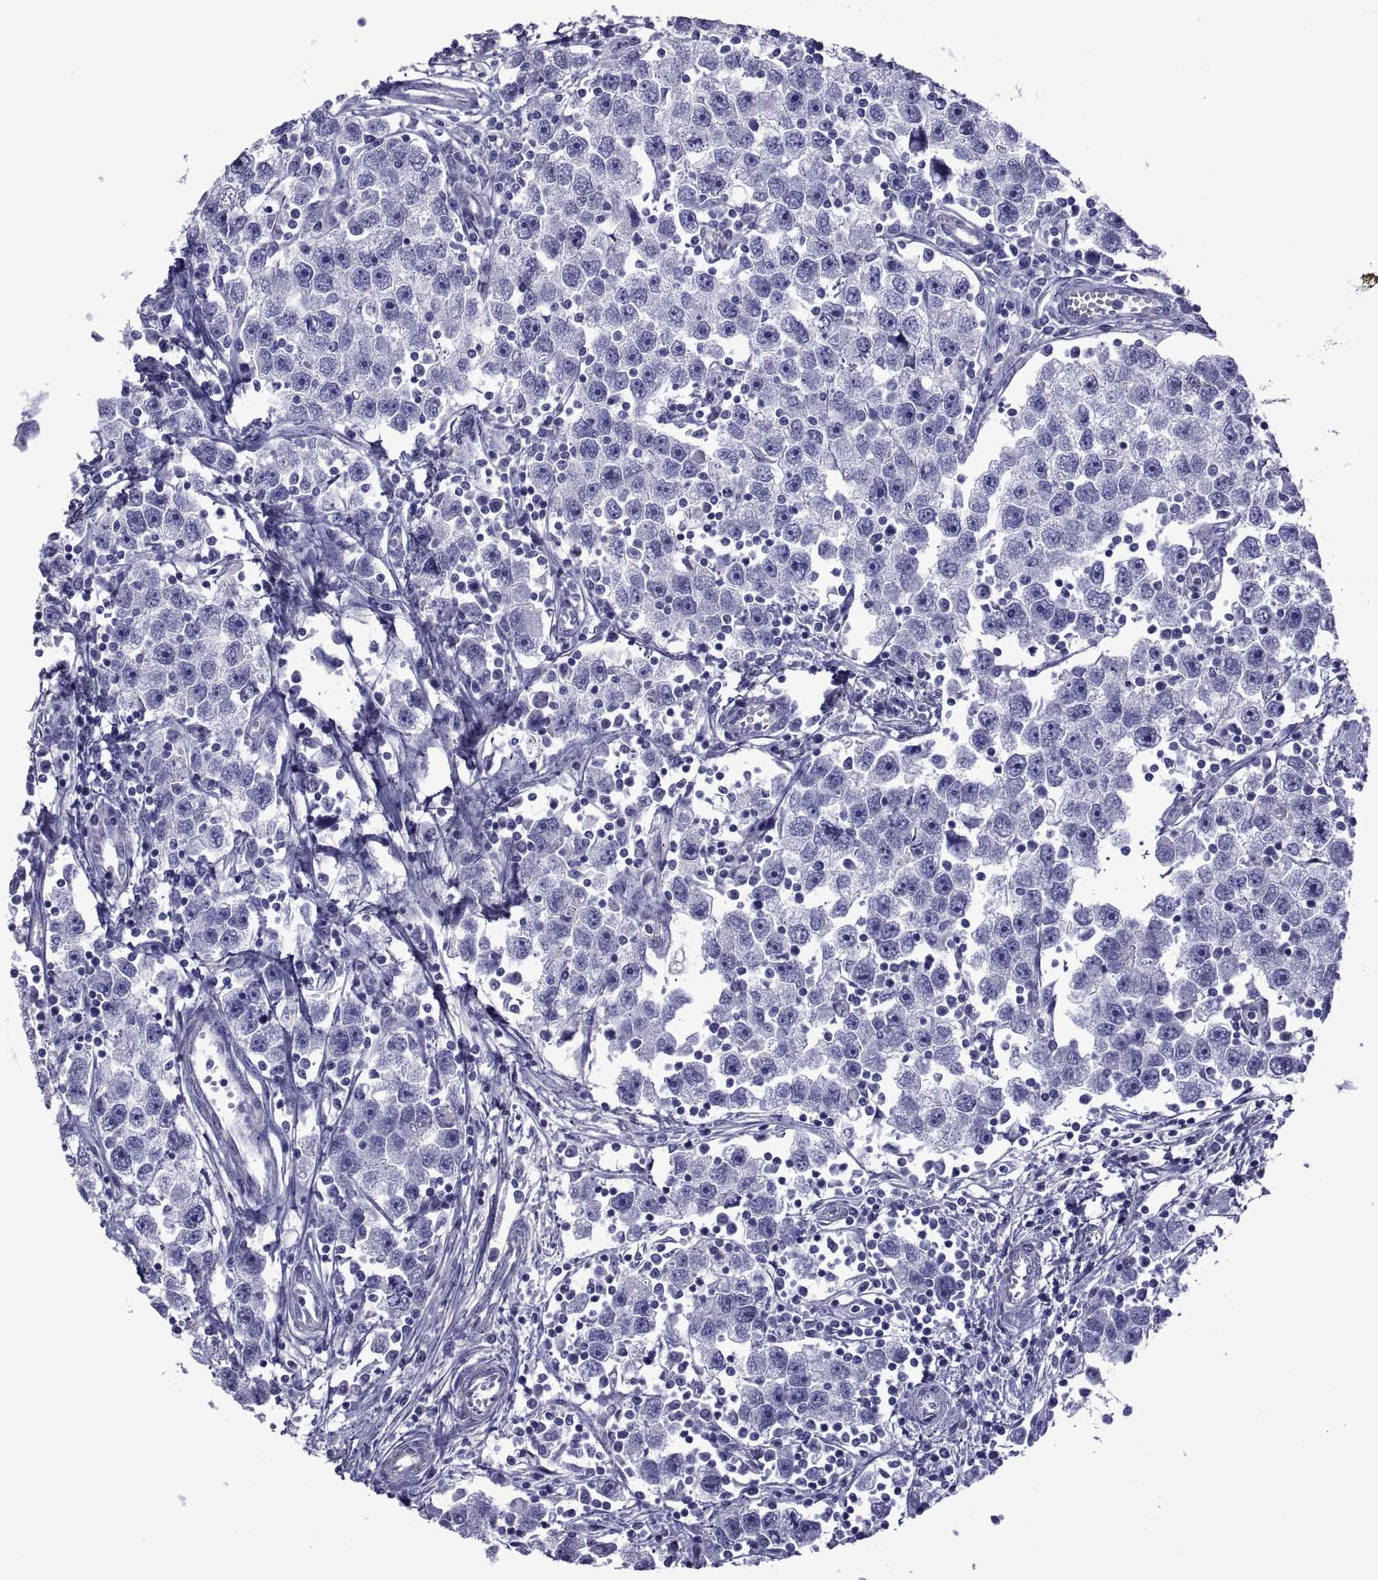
{"staining": {"intensity": "negative", "quantity": "none", "location": "none"}, "tissue": "testis cancer", "cell_type": "Tumor cells", "image_type": "cancer", "snomed": [{"axis": "morphology", "description": "Seminoma, NOS"}, {"axis": "topography", "description": "Testis"}], "caption": "This is a image of immunohistochemistry staining of testis cancer (seminoma), which shows no expression in tumor cells.", "gene": "LCN9", "patient": {"sex": "male", "age": 30}}